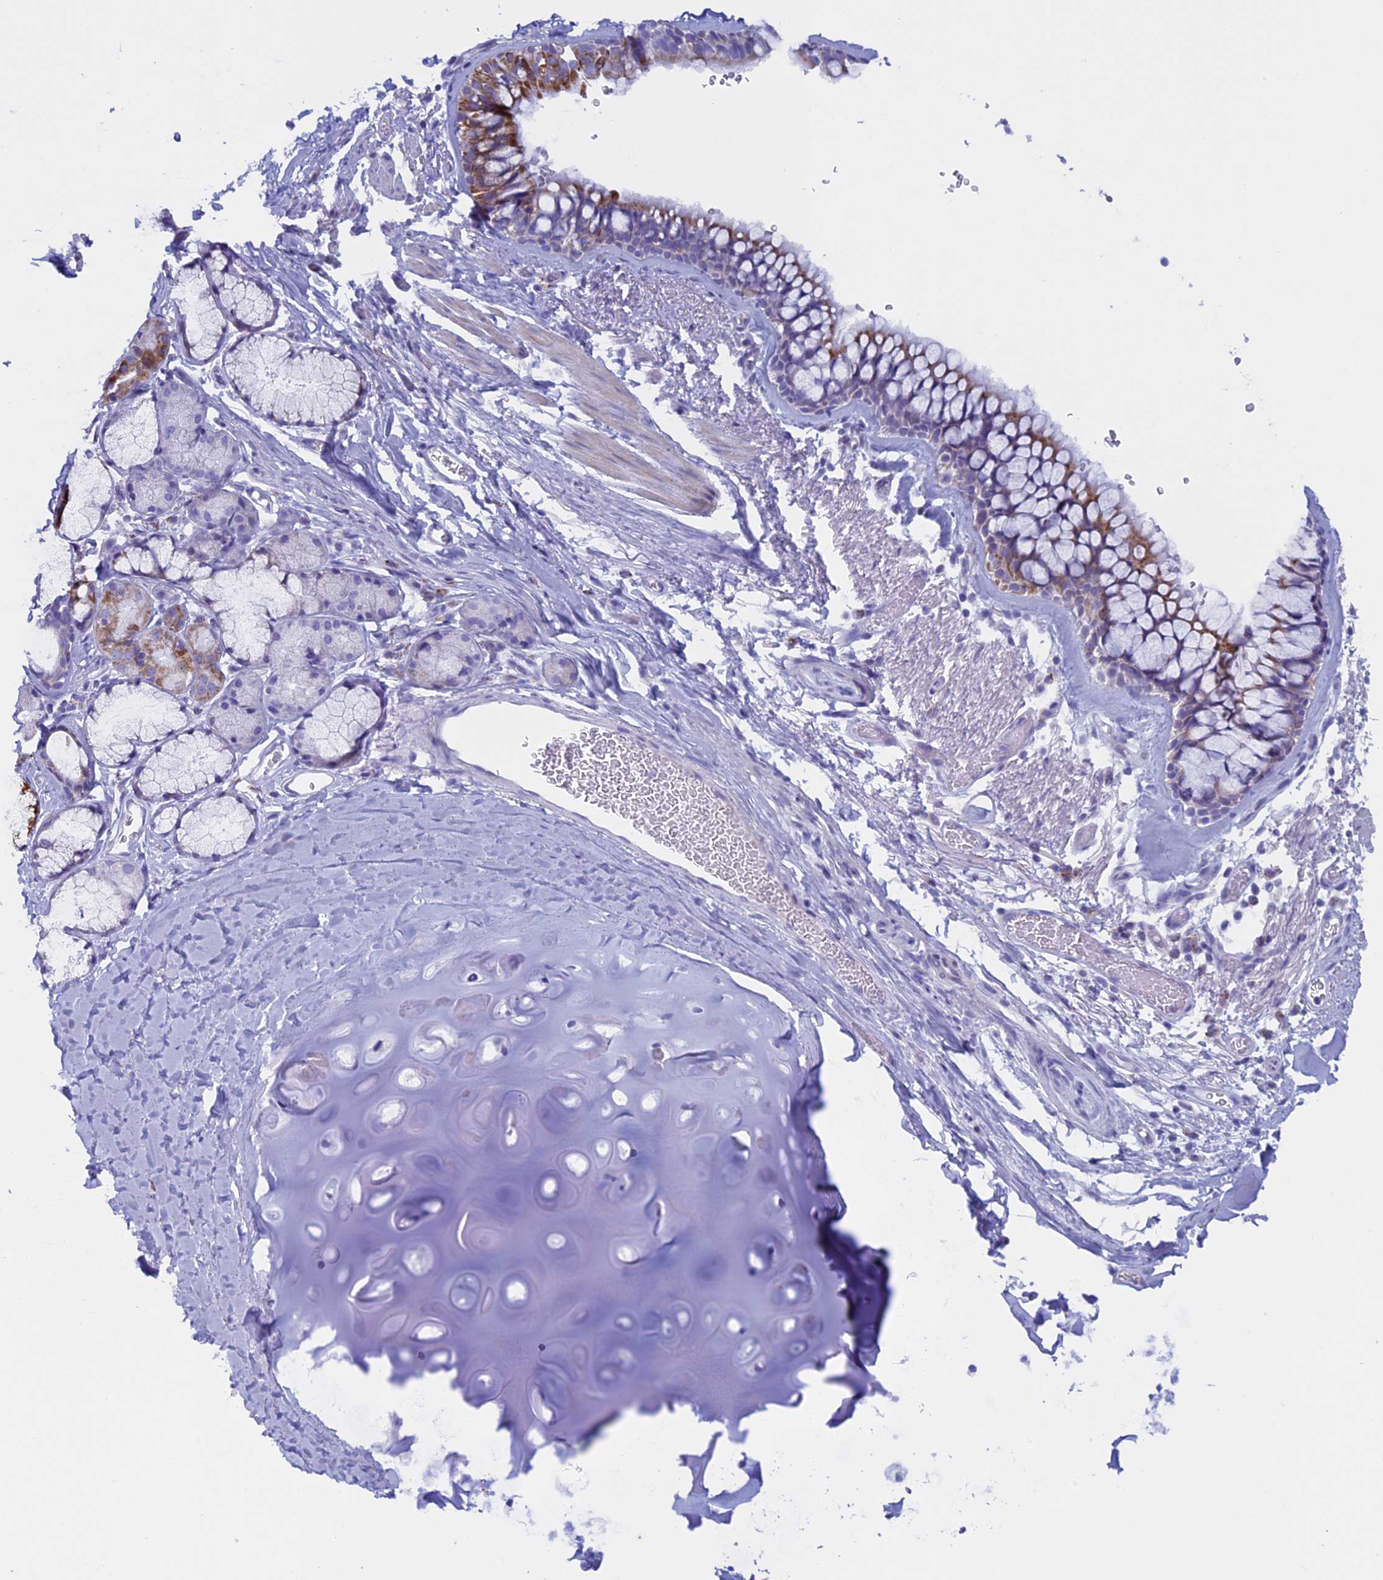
{"staining": {"intensity": "moderate", "quantity": "<25%", "location": "cytoplasmic/membranous"}, "tissue": "bronchus", "cell_type": "Respiratory epithelial cells", "image_type": "normal", "snomed": [{"axis": "morphology", "description": "Normal tissue, NOS"}, {"axis": "topography", "description": "Bronchus"}], "caption": "A brown stain highlights moderate cytoplasmic/membranous staining of a protein in respiratory epithelial cells of benign bronchus. Using DAB (brown) and hematoxylin (blue) stains, captured at high magnification using brightfield microscopy.", "gene": "ZNF563", "patient": {"sex": "male", "age": 65}}